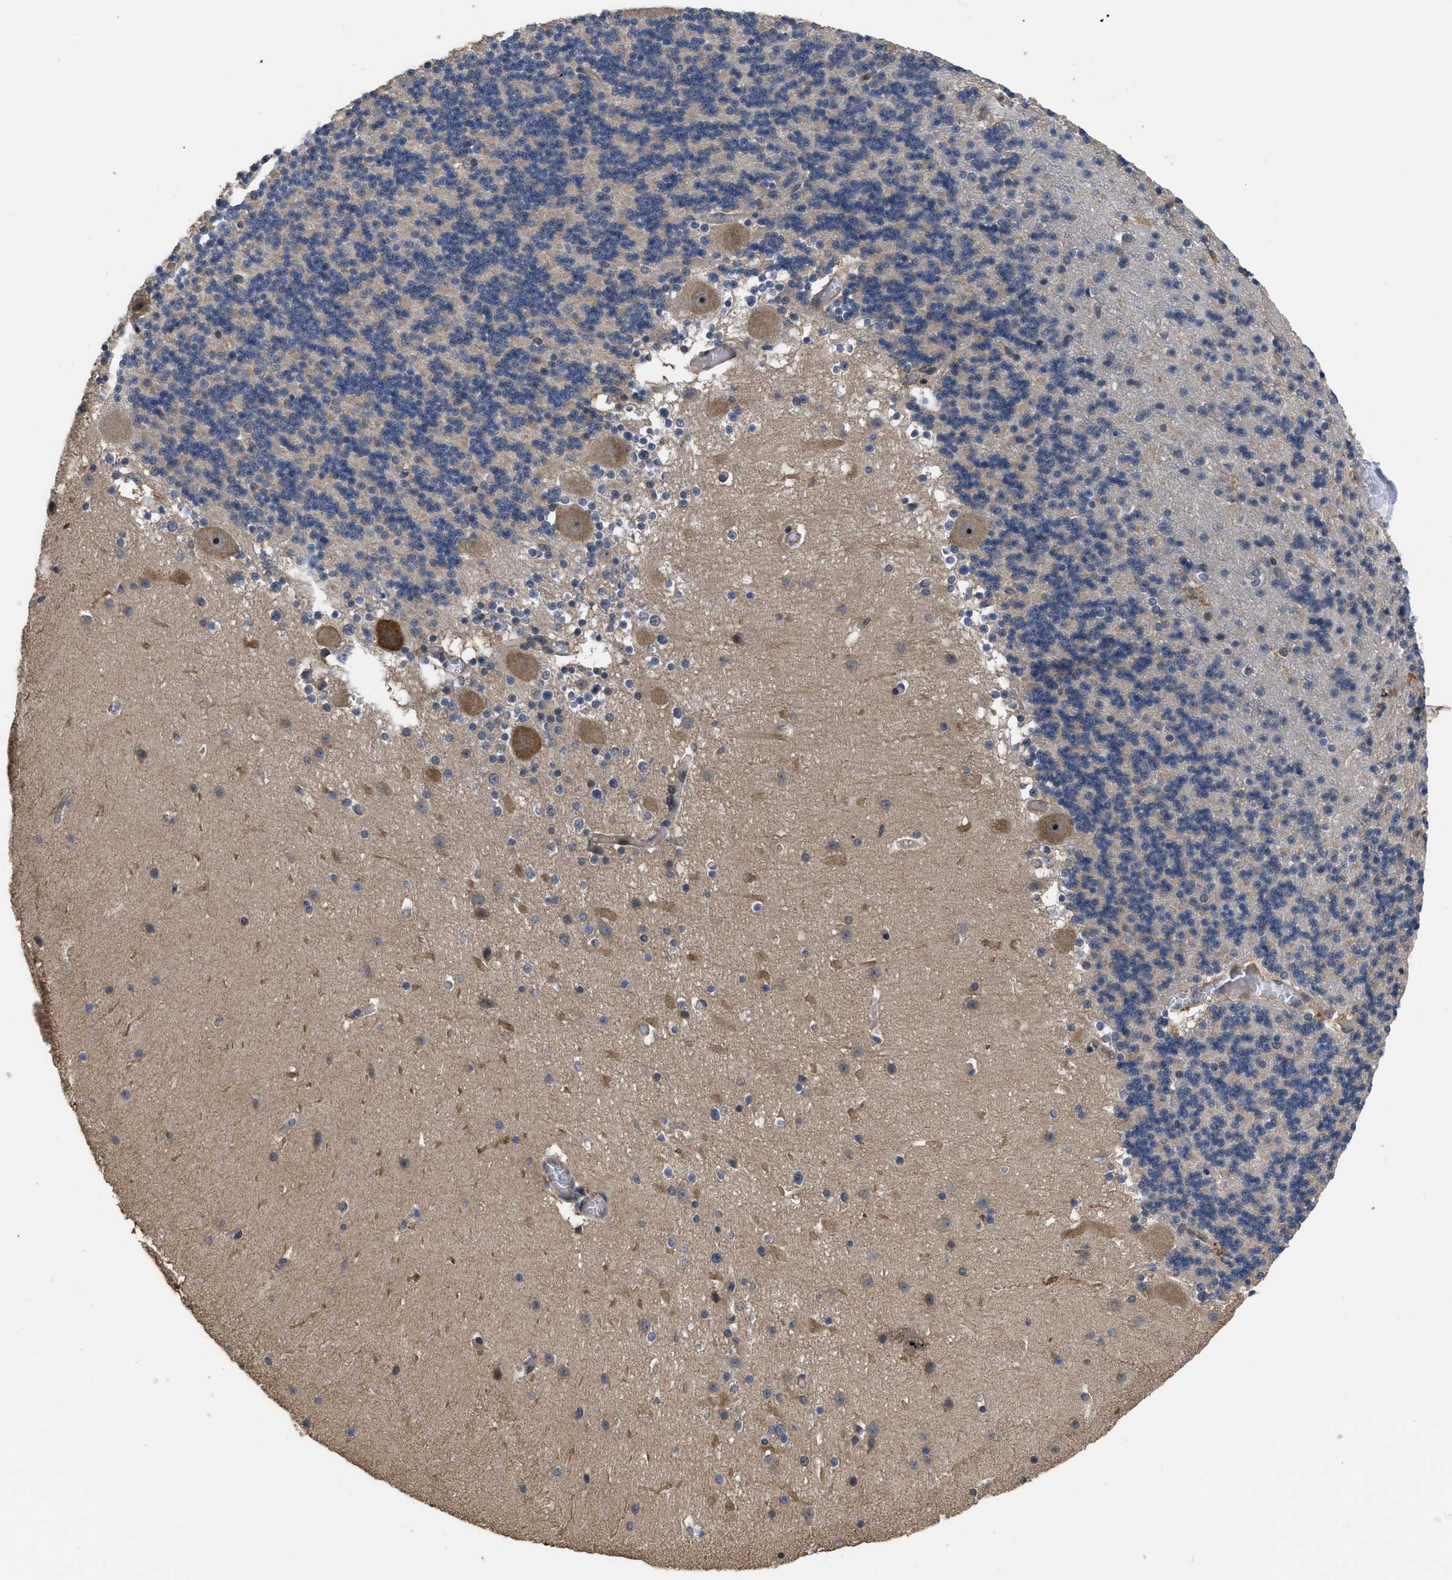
{"staining": {"intensity": "weak", "quantity": "<25%", "location": "cytoplasmic/membranous"}, "tissue": "cerebellum", "cell_type": "Cells in granular layer", "image_type": "normal", "snomed": [{"axis": "morphology", "description": "Normal tissue, NOS"}, {"axis": "topography", "description": "Cerebellum"}], "caption": "High power microscopy micrograph of an immunohistochemistry (IHC) photomicrograph of benign cerebellum, revealing no significant positivity in cells in granular layer.", "gene": "DNAJC14", "patient": {"sex": "male", "age": 45}}